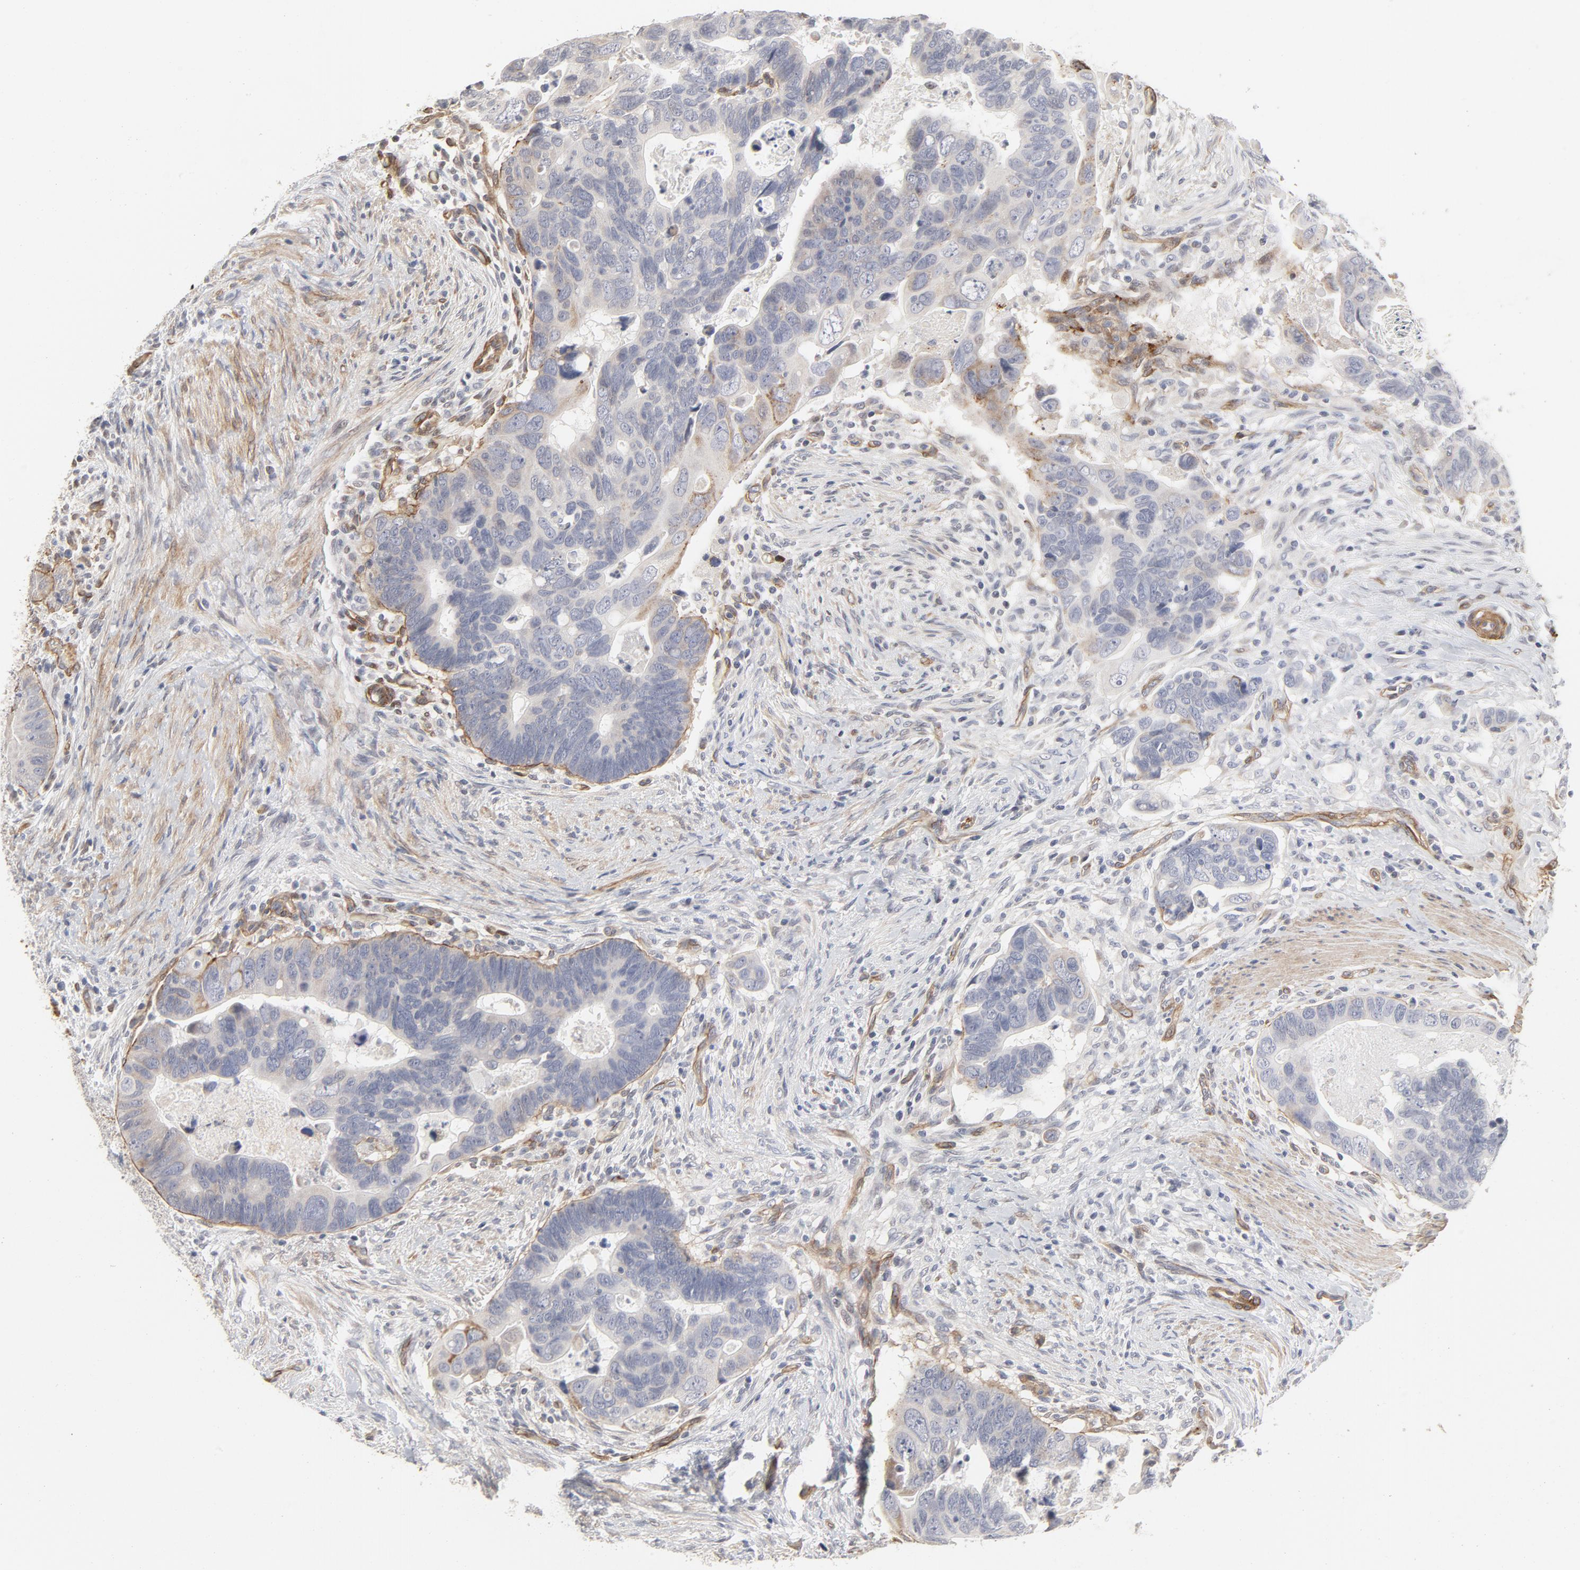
{"staining": {"intensity": "negative", "quantity": "none", "location": "none"}, "tissue": "colorectal cancer", "cell_type": "Tumor cells", "image_type": "cancer", "snomed": [{"axis": "morphology", "description": "Adenocarcinoma, NOS"}, {"axis": "topography", "description": "Rectum"}], "caption": "Human colorectal adenocarcinoma stained for a protein using immunohistochemistry demonstrates no positivity in tumor cells.", "gene": "MAGED4", "patient": {"sex": "male", "age": 53}}